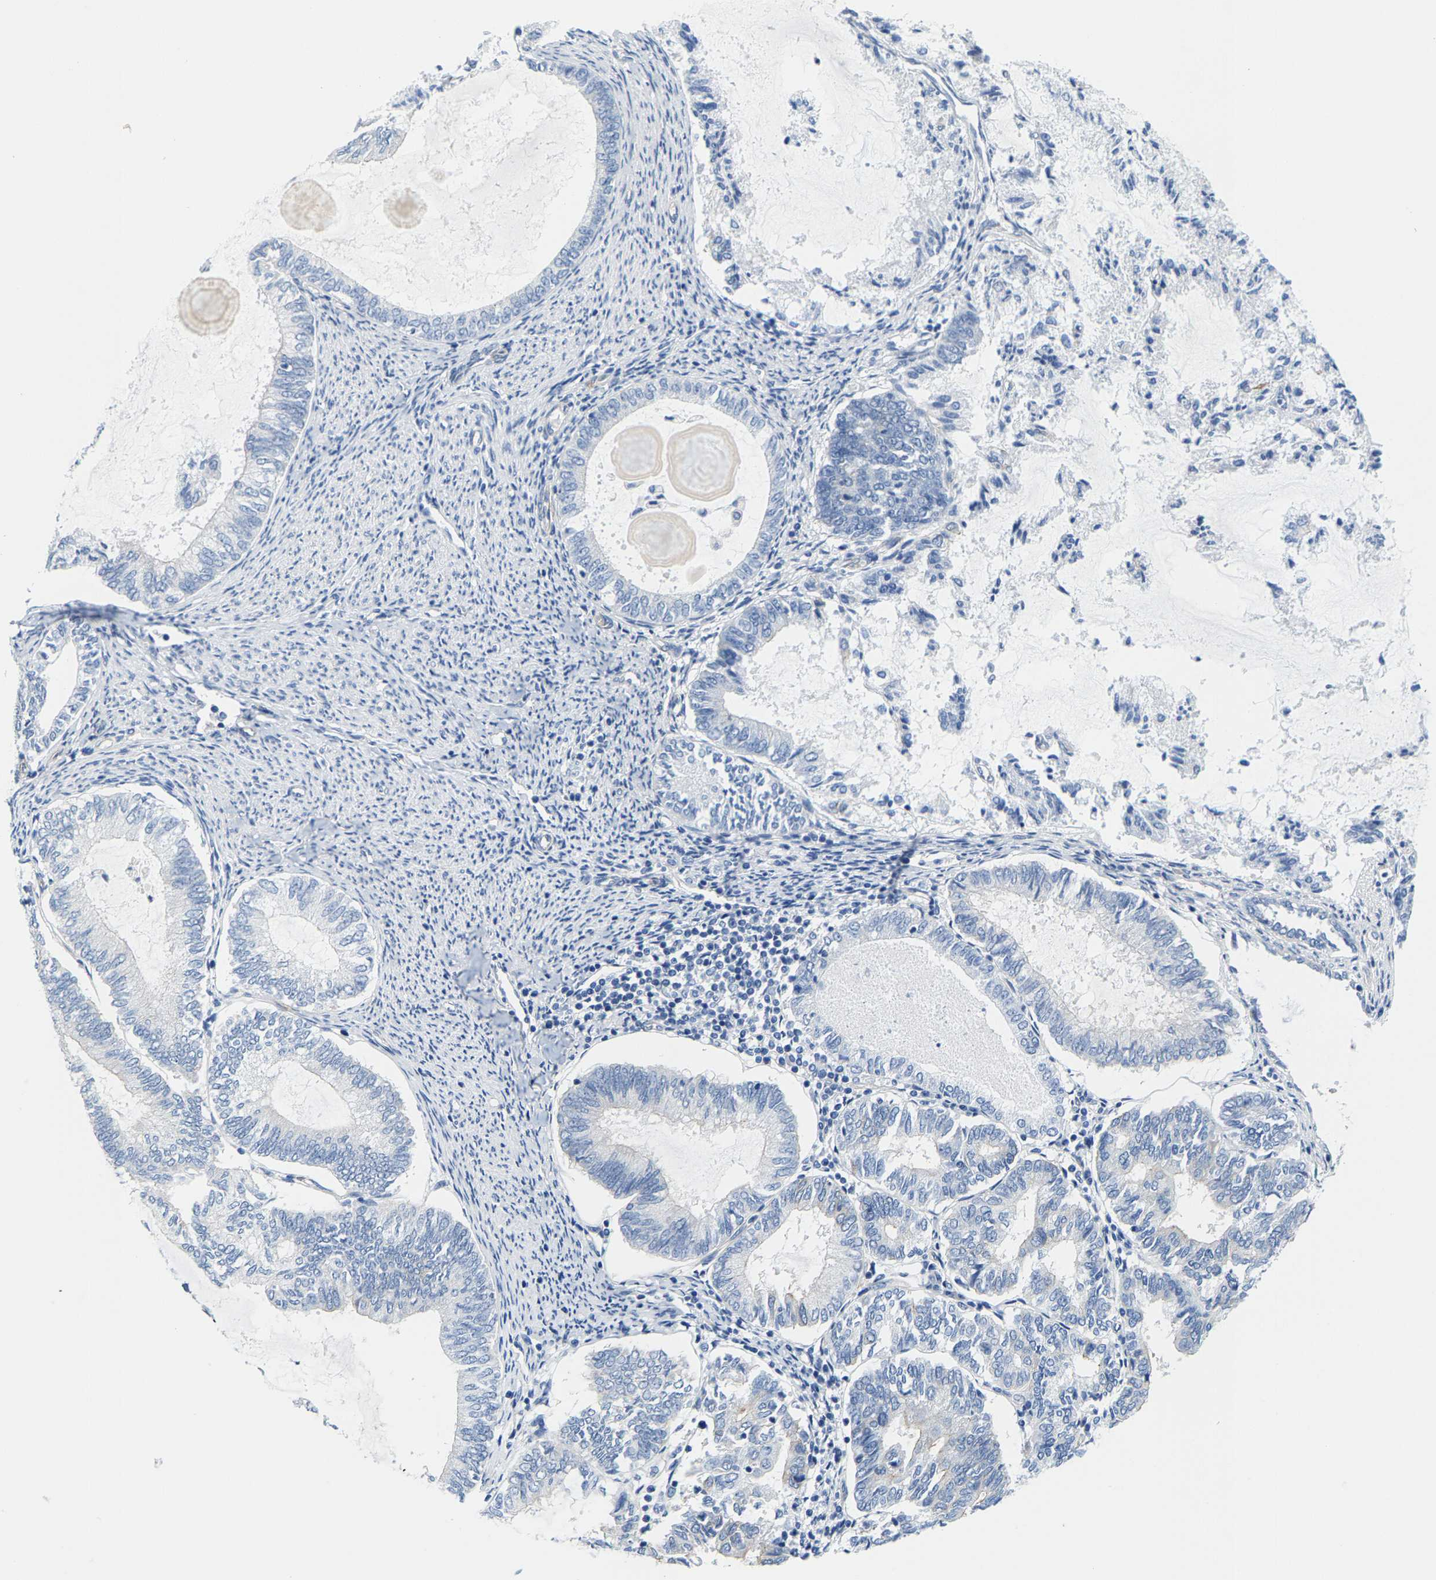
{"staining": {"intensity": "negative", "quantity": "none", "location": "none"}, "tissue": "endometrial cancer", "cell_type": "Tumor cells", "image_type": "cancer", "snomed": [{"axis": "morphology", "description": "Adenocarcinoma, NOS"}, {"axis": "topography", "description": "Endometrium"}], "caption": "A histopathology image of endometrial adenocarcinoma stained for a protein demonstrates no brown staining in tumor cells. (DAB (3,3'-diaminobenzidine) IHC with hematoxylin counter stain).", "gene": "DSCAM", "patient": {"sex": "female", "age": 86}}